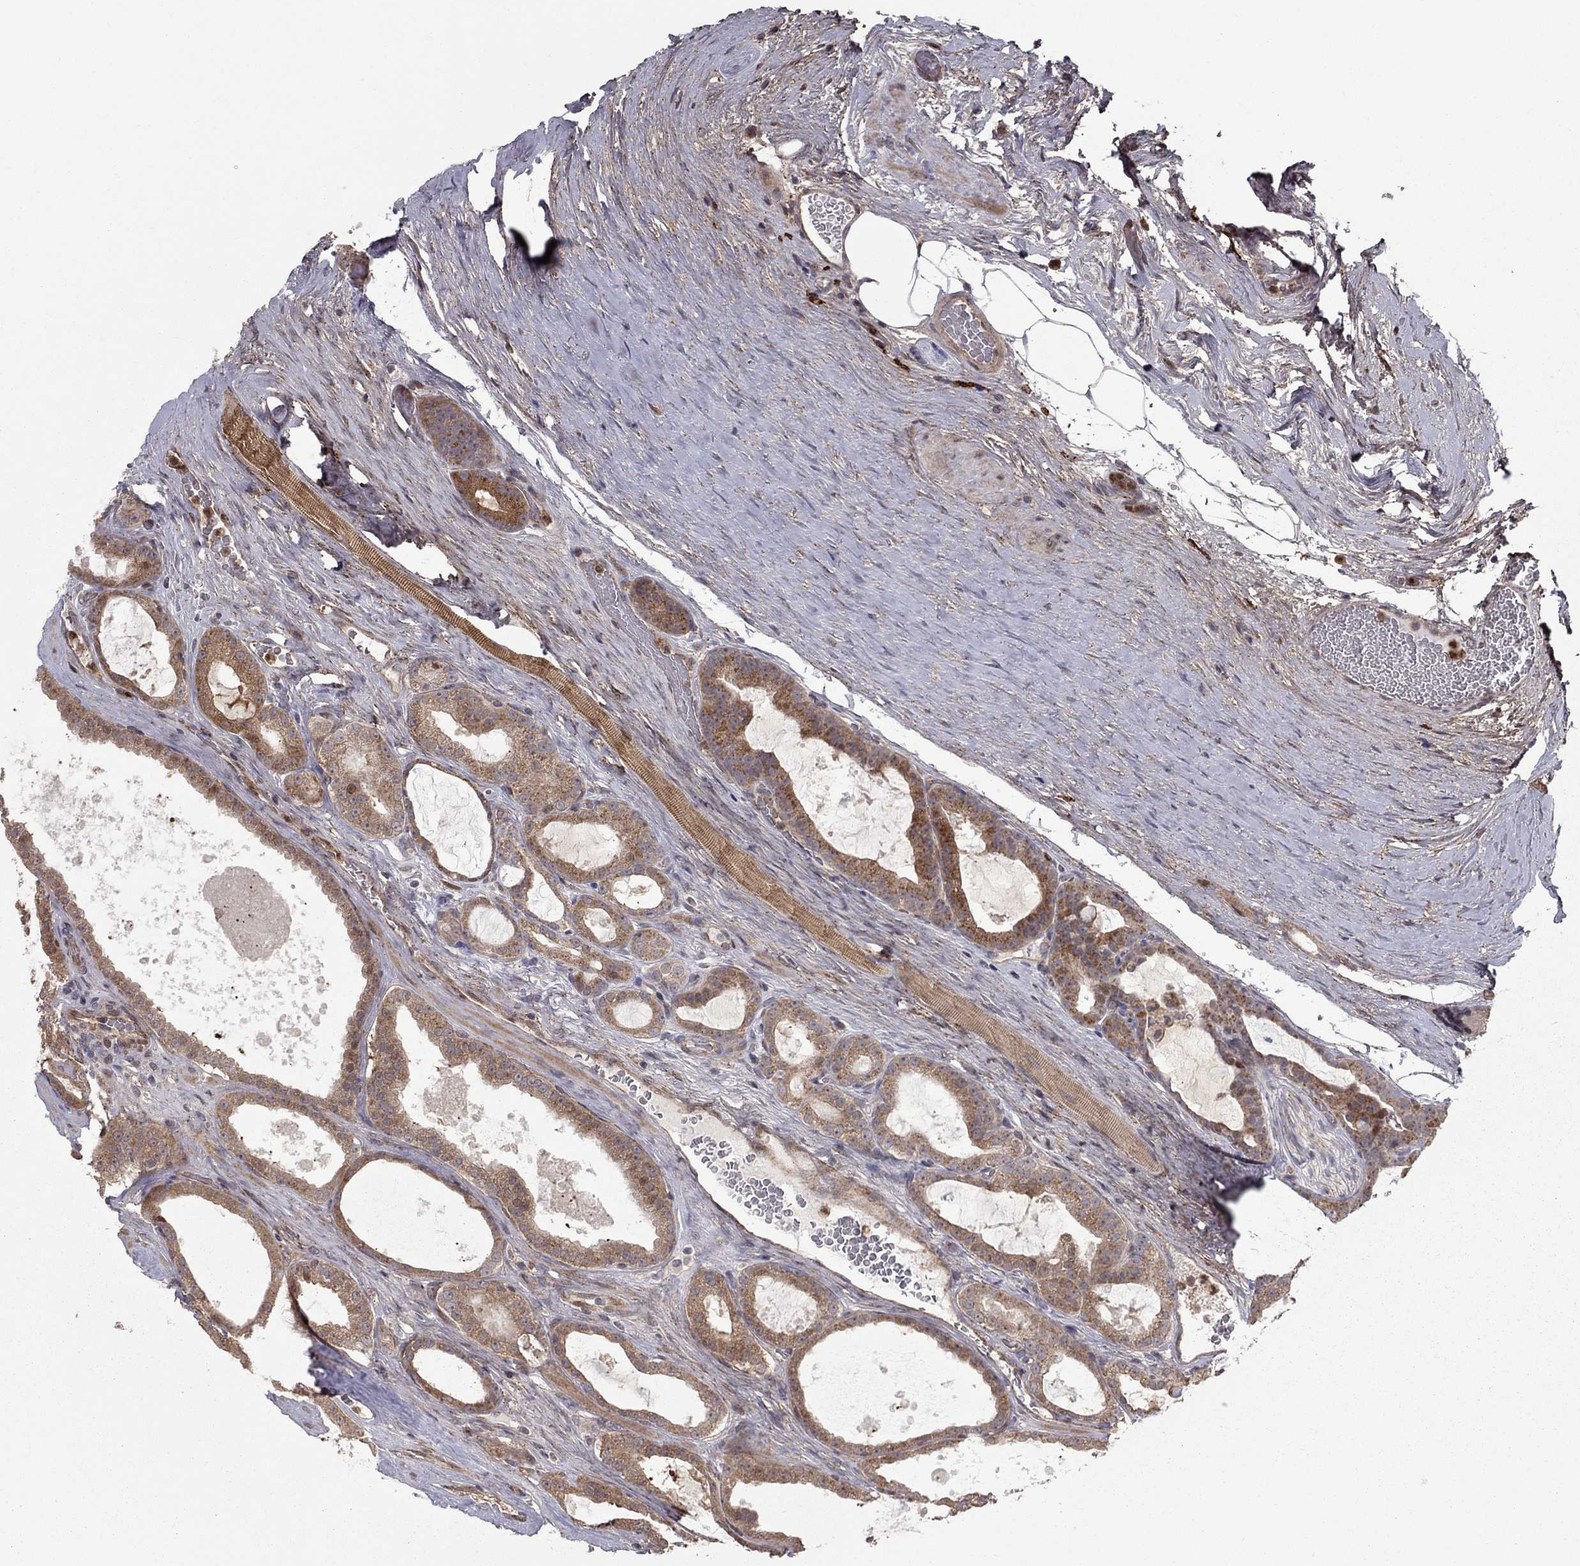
{"staining": {"intensity": "strong", "quantity": ">75%", "location": "cytoplasmic/membranous"}, "tissue": "prostate cancer", "cell_type": "Tumor cells", "image_type": "cancer", "snomed": [{"axis": "morphology", "description": "Adenocarcinoma, NOS"}, {"axis": "topography", "description": "Prostate"}], "caption": "Immunohistochemical staining of human prostate cancer demonstrates high levels of strong cytoplasmic/membranous protein positivity in about >75% of tumor cells. (IHC, brightfield microscopy, high magnification).", "gene": "DUSP7", "patient": {"sex": "male", "age": 67}}